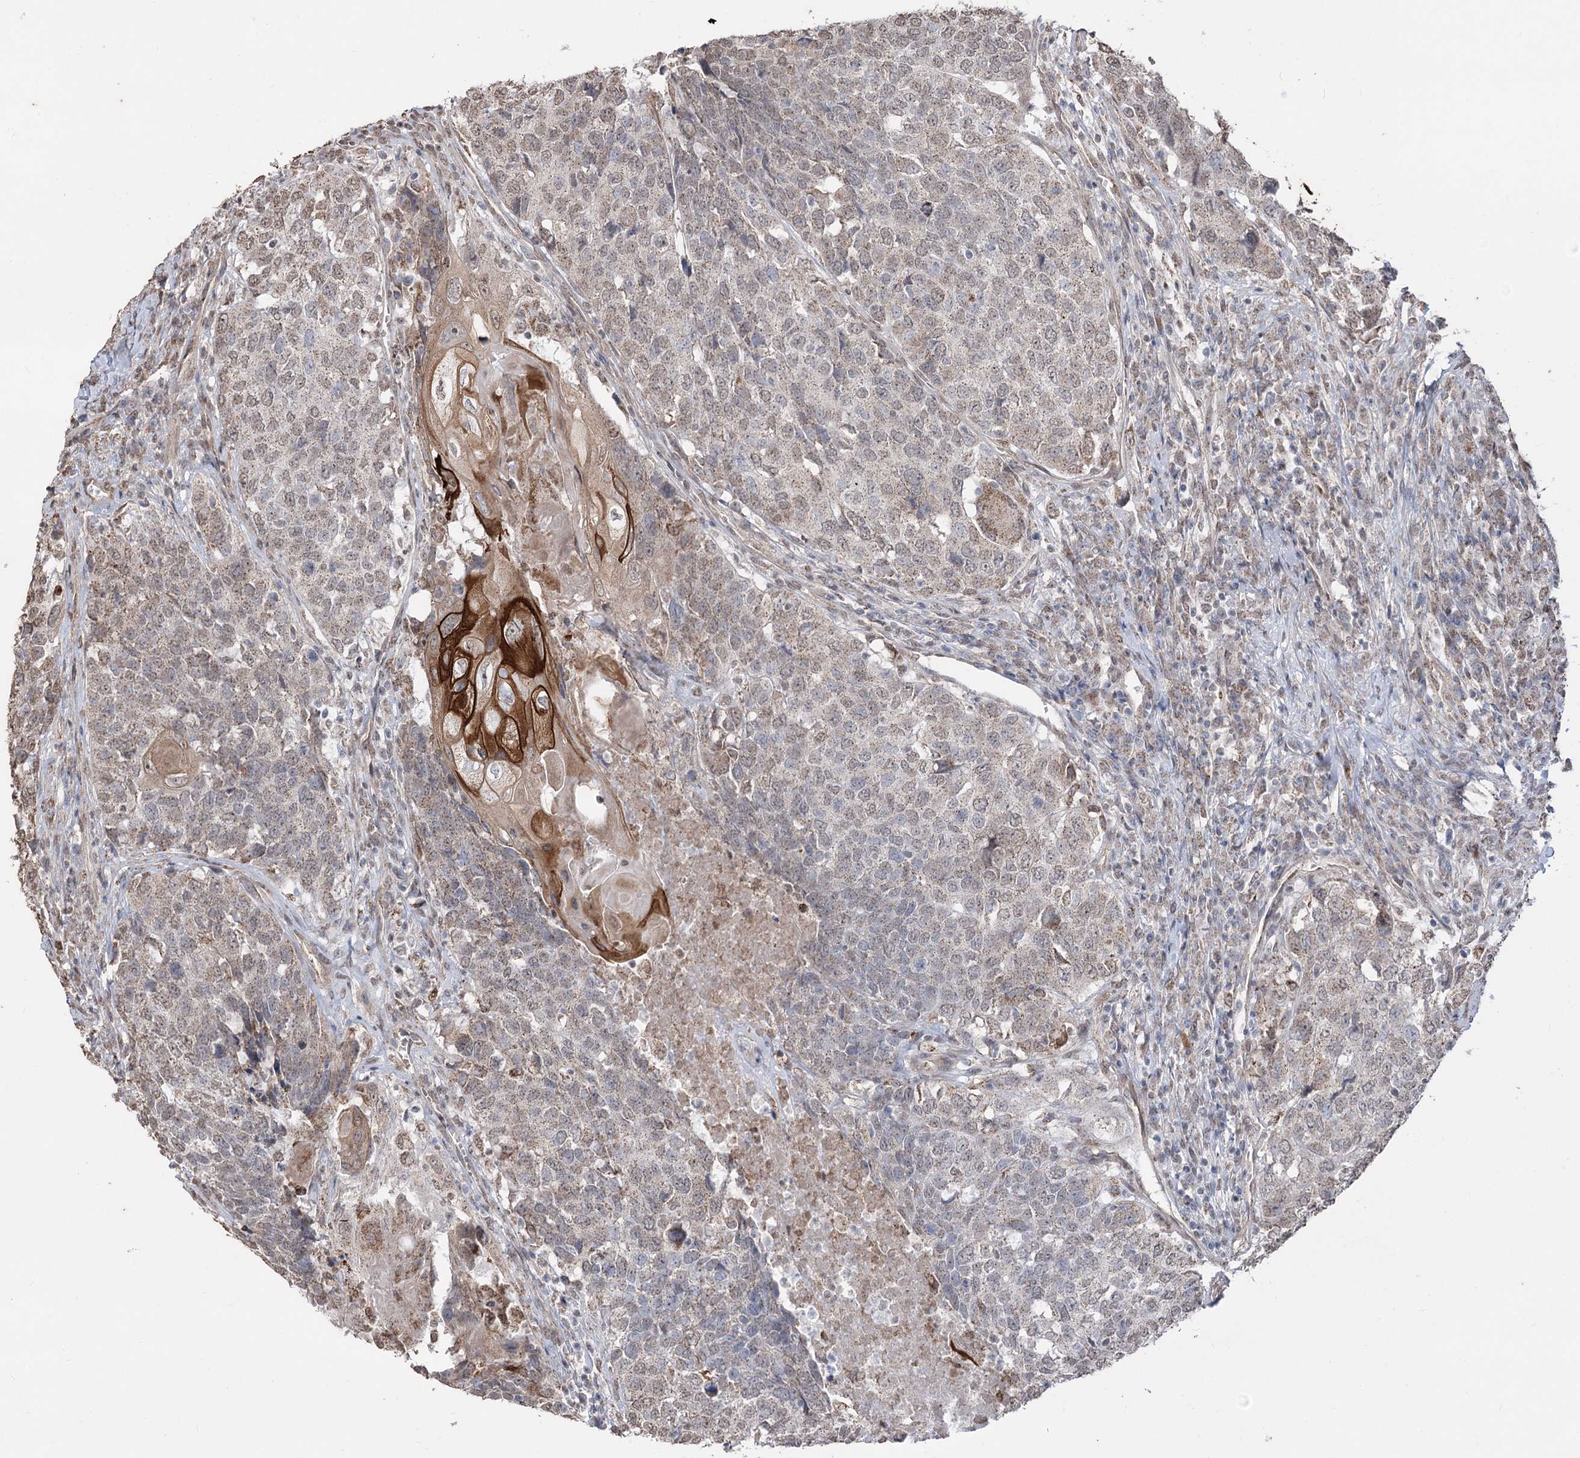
{"staining": {"intensity": "weak", "quantity": ">75%", "location": "cytoplasmic/membranous"}, "tissue": "head and neck cancer", "cell_type": "Tumor cells", "image_type": "cancer", "snomed": [{"axis": "morphology", "description": "Squamous cell carcinoma, NOS"}, {"axis": "topography", "description": "Head-Neck"}], "caption": "Immunohistochemical staining of human head and neck cancer demonstrates weak cytoplasmic/membranous protein positivity in about >75% of tumor cells.", "gene": "ZSCAN23", "patient": {"sex": "male", "age": 66}}